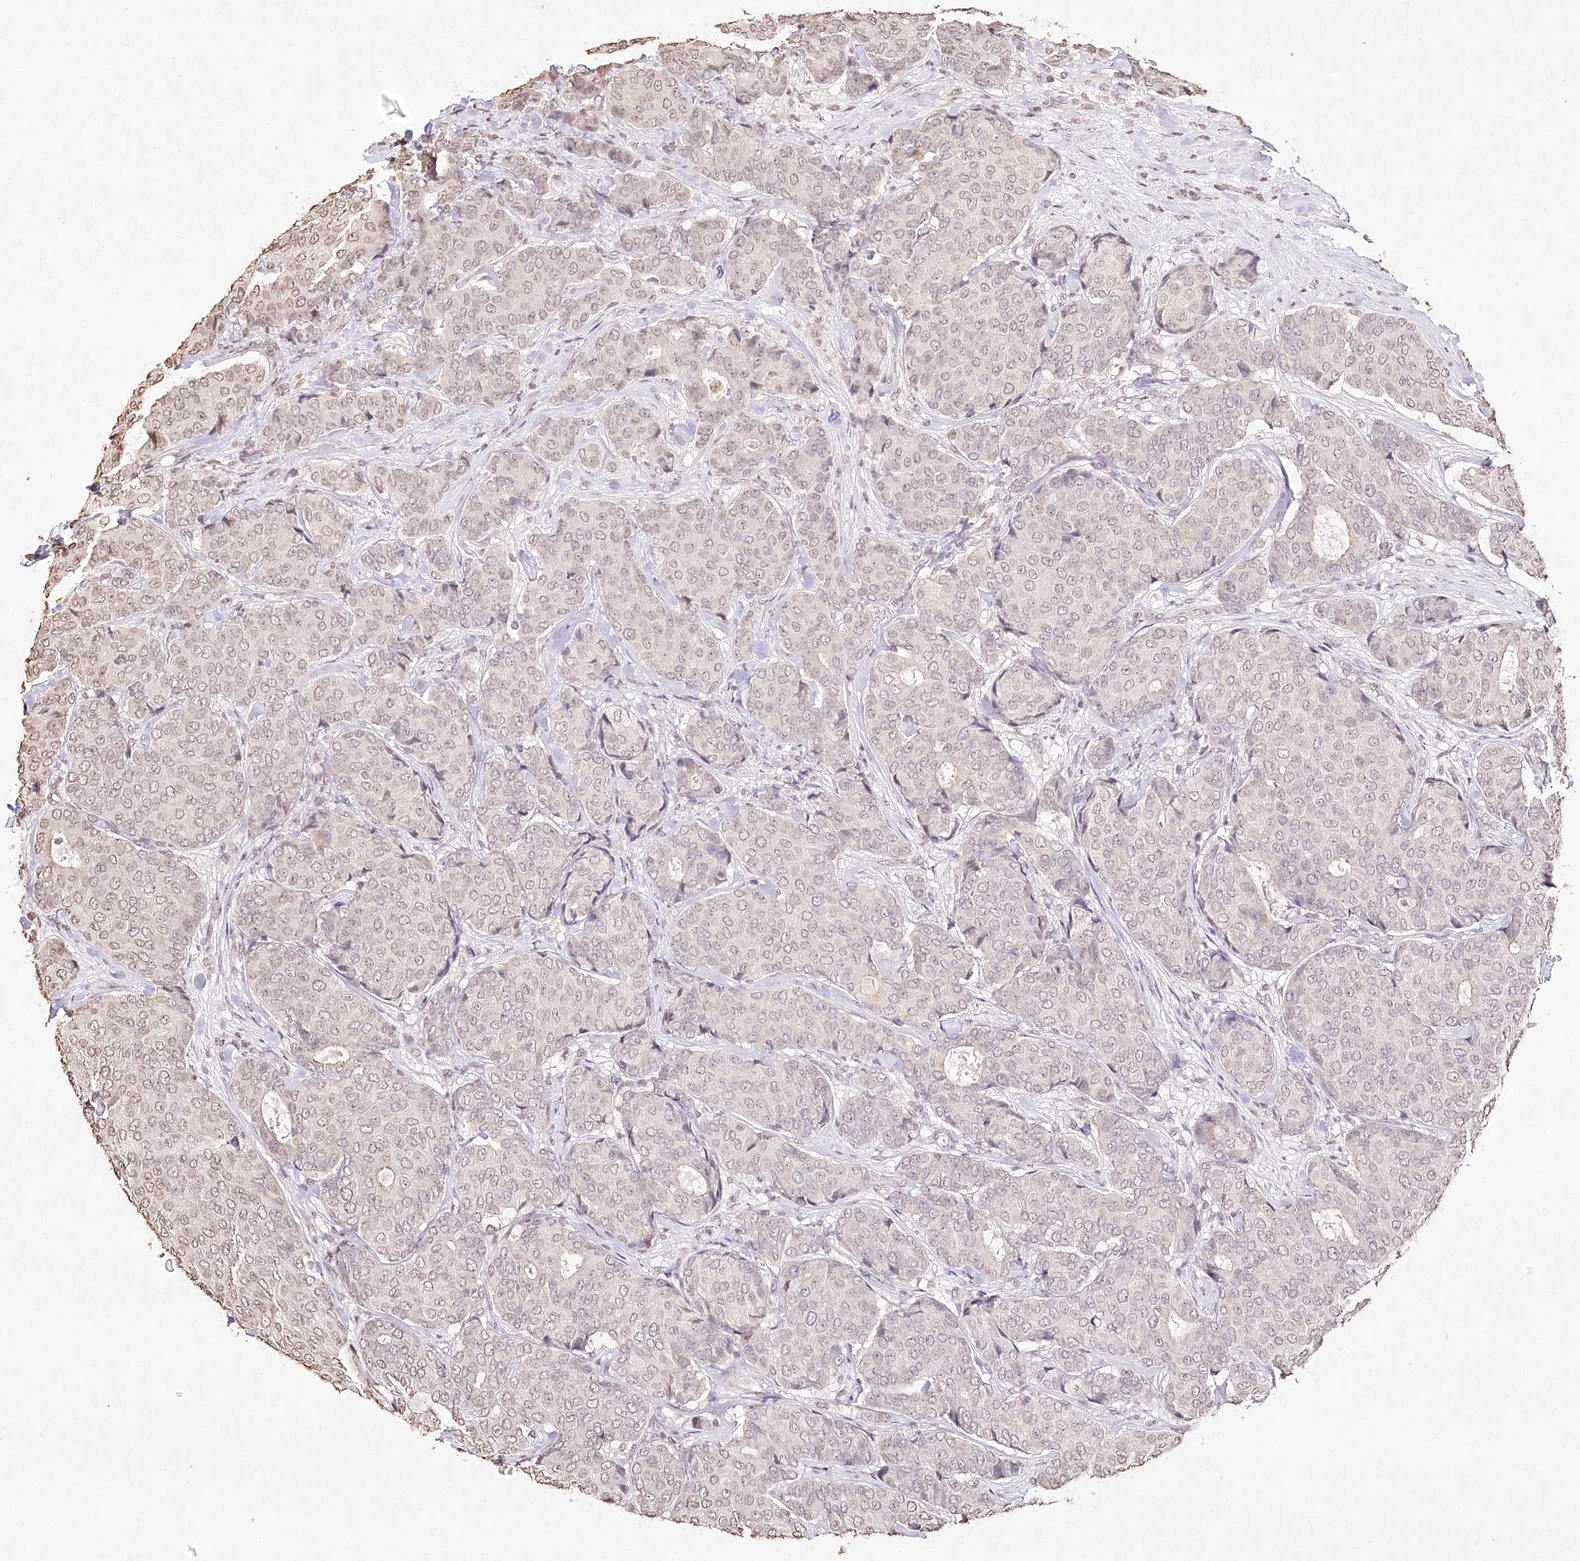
{"staining": {"intensity": "negative", "quantity": "none", "location": "none"}, "tissue": "breast cancer", "cell_type": "Tumor cells", "image_type": "cancer", "snomed": [{"axis": "morphology", "description": "Duct carcinoma"}, {"axis": "topography", "description": "Breast"}], "caption": "This is an immunohistochemistry micrograph of human breast invasive ductal carcinoma. There is no positivity in tumor cells.", "gene": "DMXL1", "patient": {"sex": "female", "age": 75}}